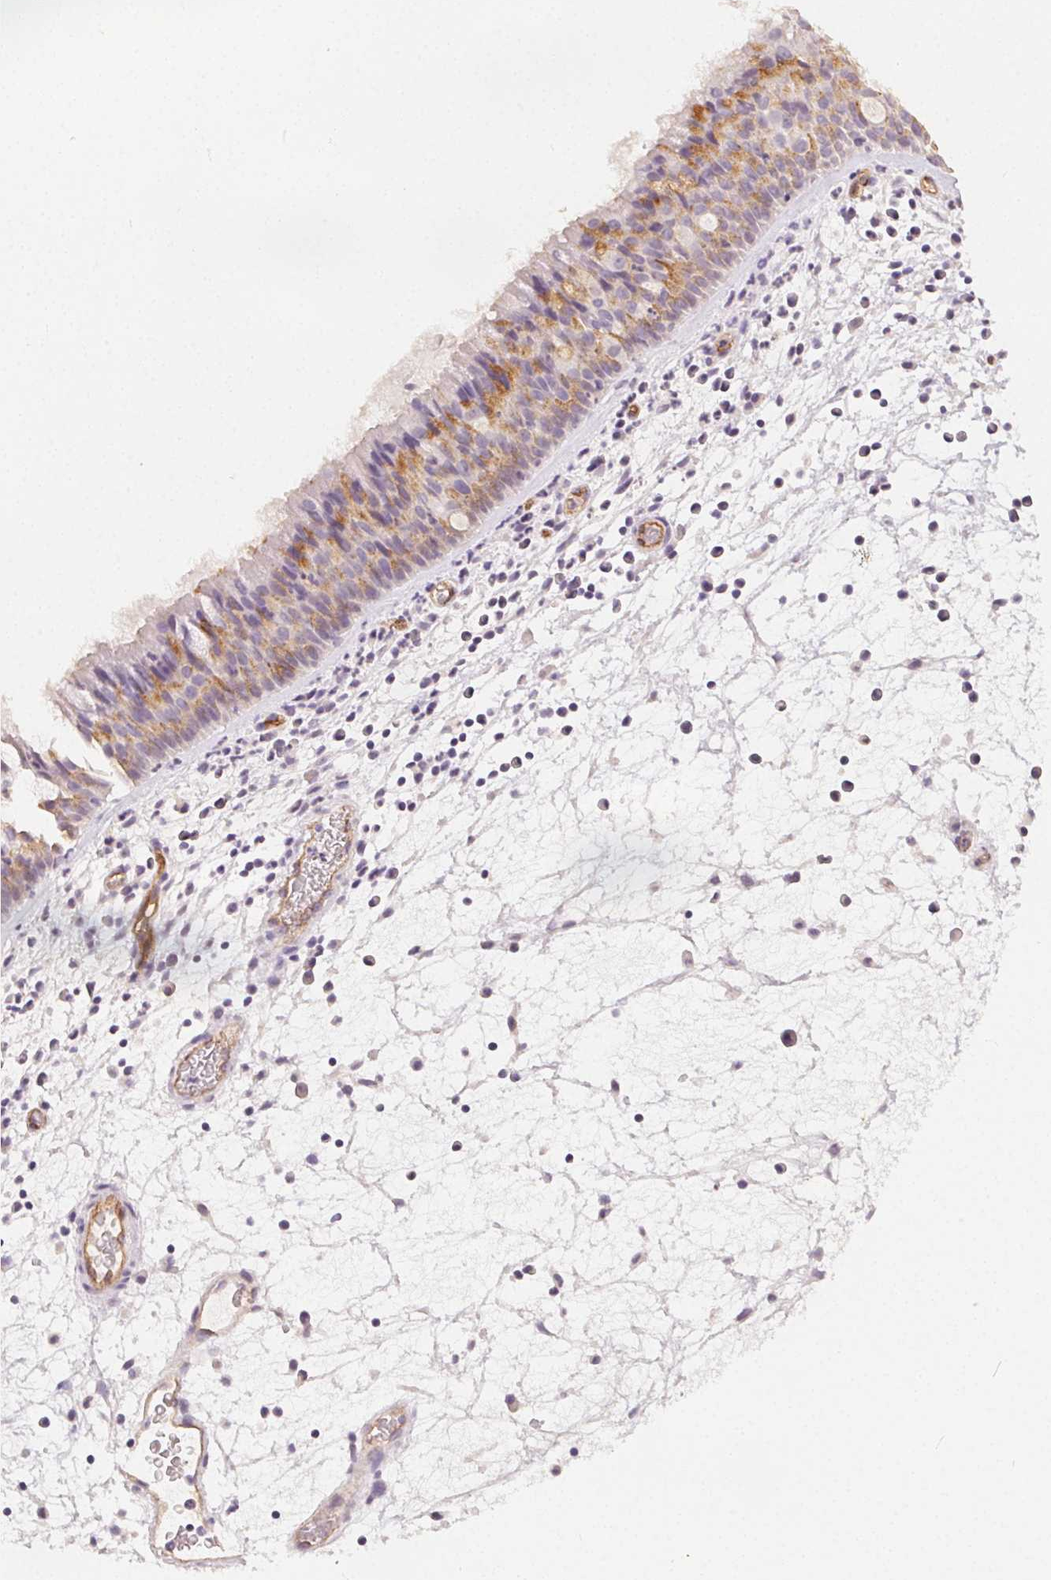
{"staining": {"intensity": "moderate", "quantity": "<25%", "location": "cytoplasmic/membranous"}, "tissue": "nasopharynx", "cell_type": "Respiratory epithelial cells", "image_type": "normal", "snomed": [{"axis": "morphology", "description": "Normal tissue, NOS"}, {"axis": "topography", "description": "Nasopharynx"}], "caption": "The micrograph shows a brown stain indicating the presence of a protein in the cytoplasmic/membranous of respiratory epithelial cells in nasopharynx.", "gene": "PODXL", "patient": {"sex": "male", "age": 67}}